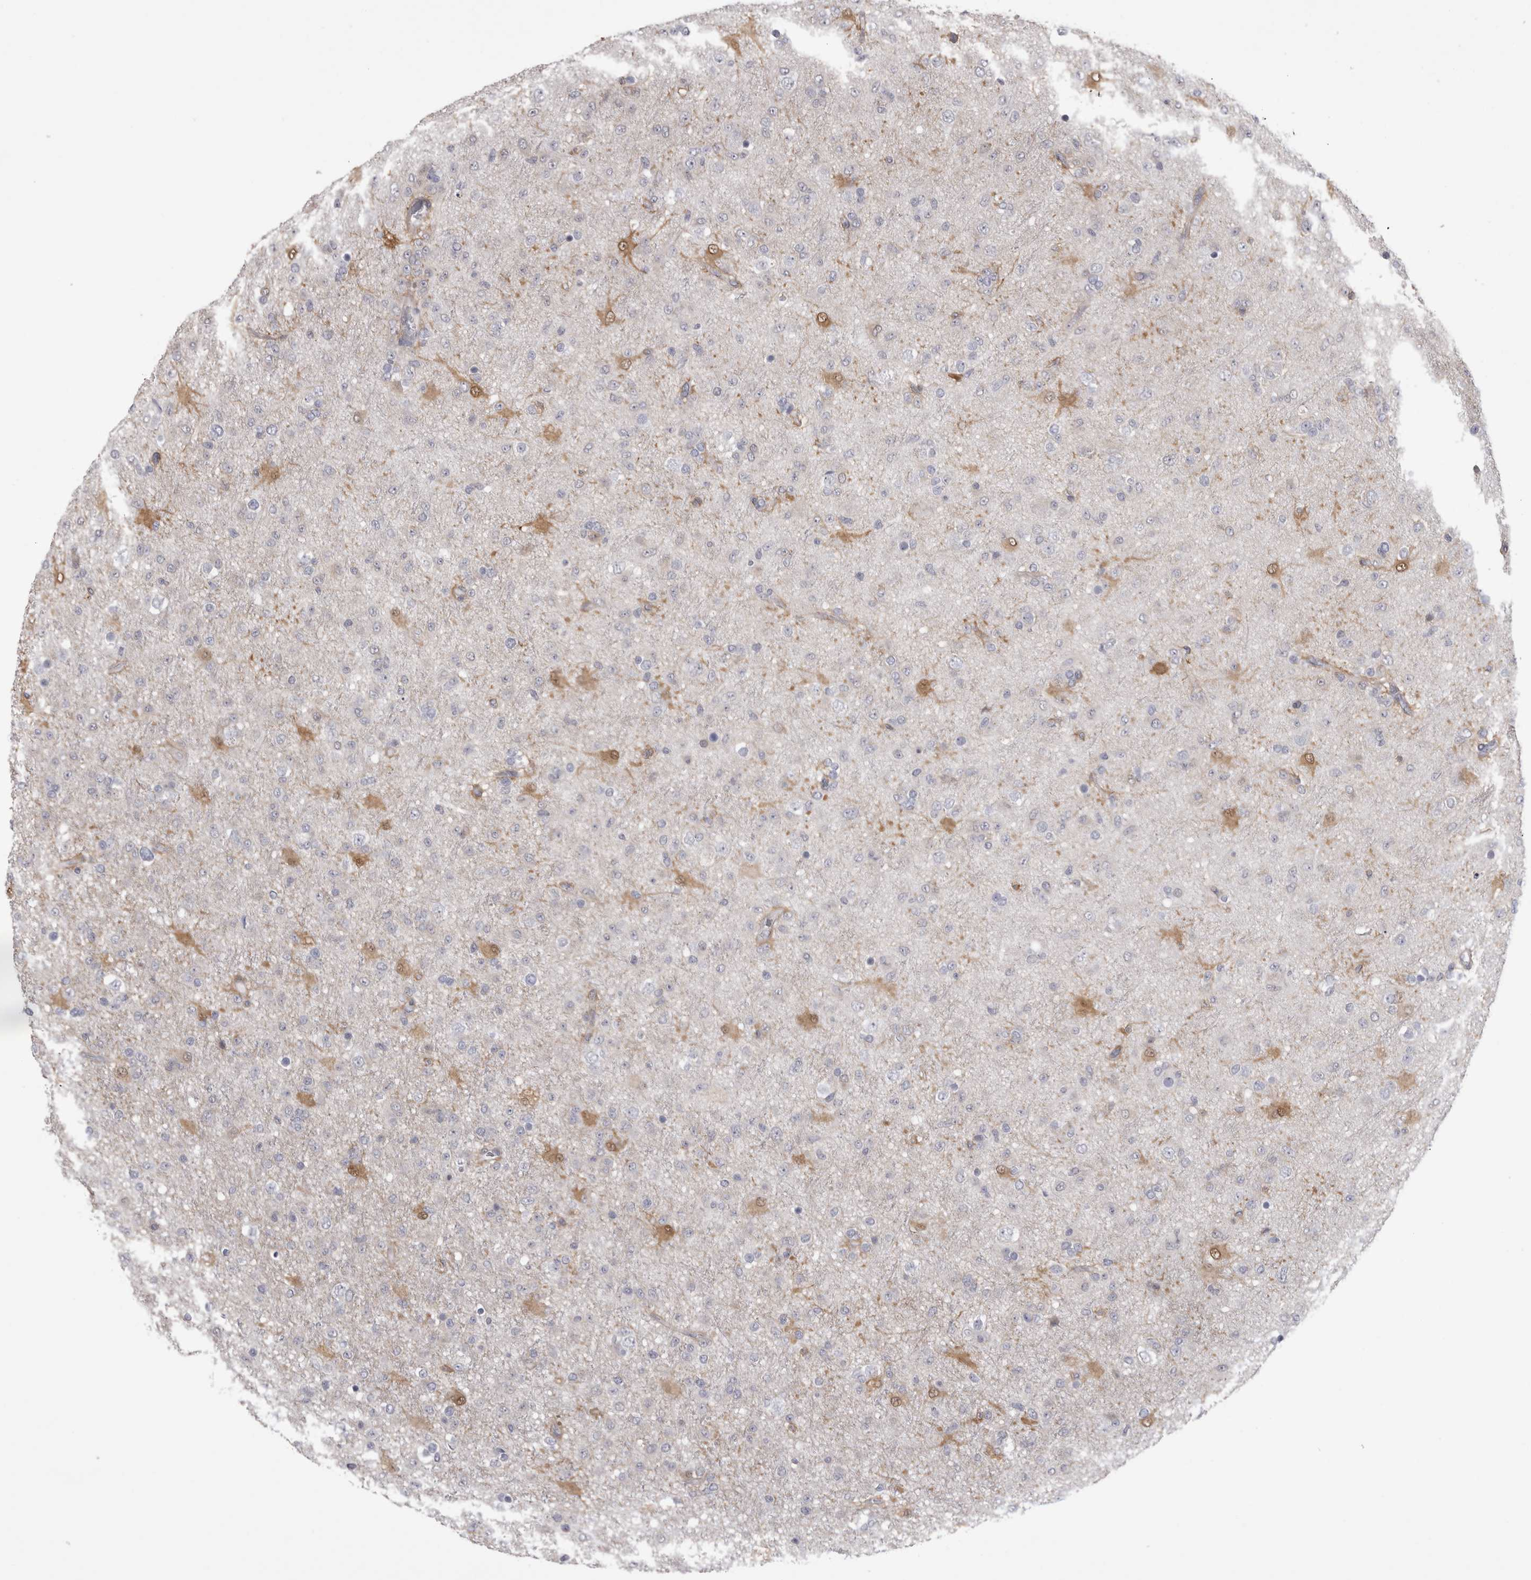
{"staining": {"intensity": "negative", "quantity": "none", "location": "none"}, "tissue": "glioma", "cell_type": "Tumor cells", "image_type": "cancer", "snomed": [{"axis": "morphology", "description": "Glioma, malignant, Low grade"}, {"axis": "topography", "description": "Brain"}], "caption": "The immunohistochemistry (IHC) photomicrograph has no significant positivity in tumor cells of glioma tissue.", "gene": "CHIC2", "patient": {"sex": "male", "age": 65}}